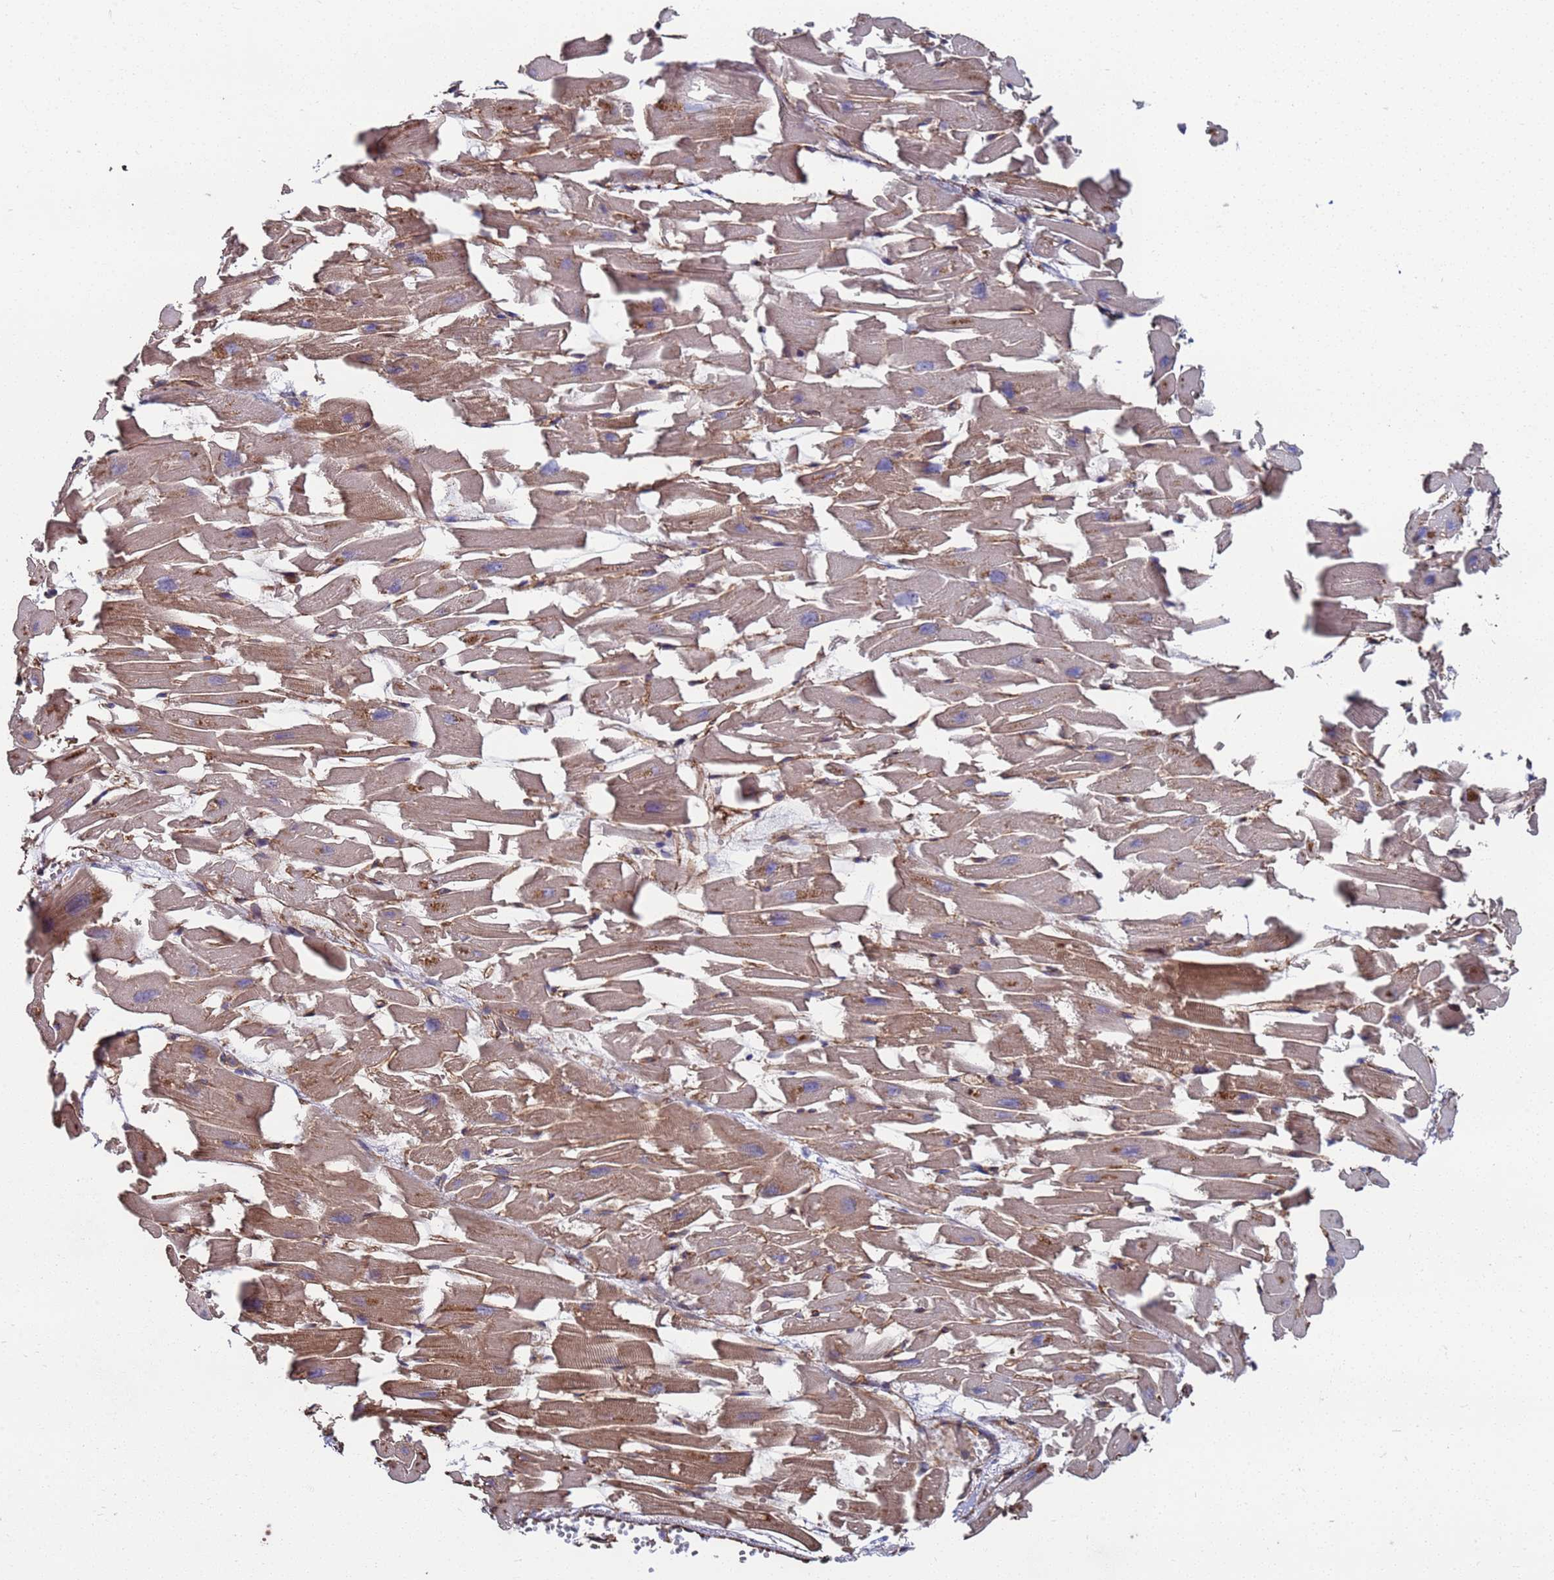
{"staining": {"intensity": "moderate", "quantity": ">75%", "location": "cytoplasmic/membranous"}, "tissue": "heart muscle", "cell_type": "Cardiomyocytes", "image_type": "normal", "snomed": [{"axis": "morphology", "description": "Normal tissue, NOS"}, {"axis": "topography", "description": "Heart"}], "caption": "Immunohistochemistry (IHC) (DAB (3,3'-diaminobenzidine)) staining of benign human heart muscle demonstrates moderate cytoplasmic/membranous protein expression in about >75% of cardiomyocytes. (Brightfield microscopy of DAB IHC at high magnification).", "gene": "NDUFAF6", "patient": {"sex": "female", "age": 64}}